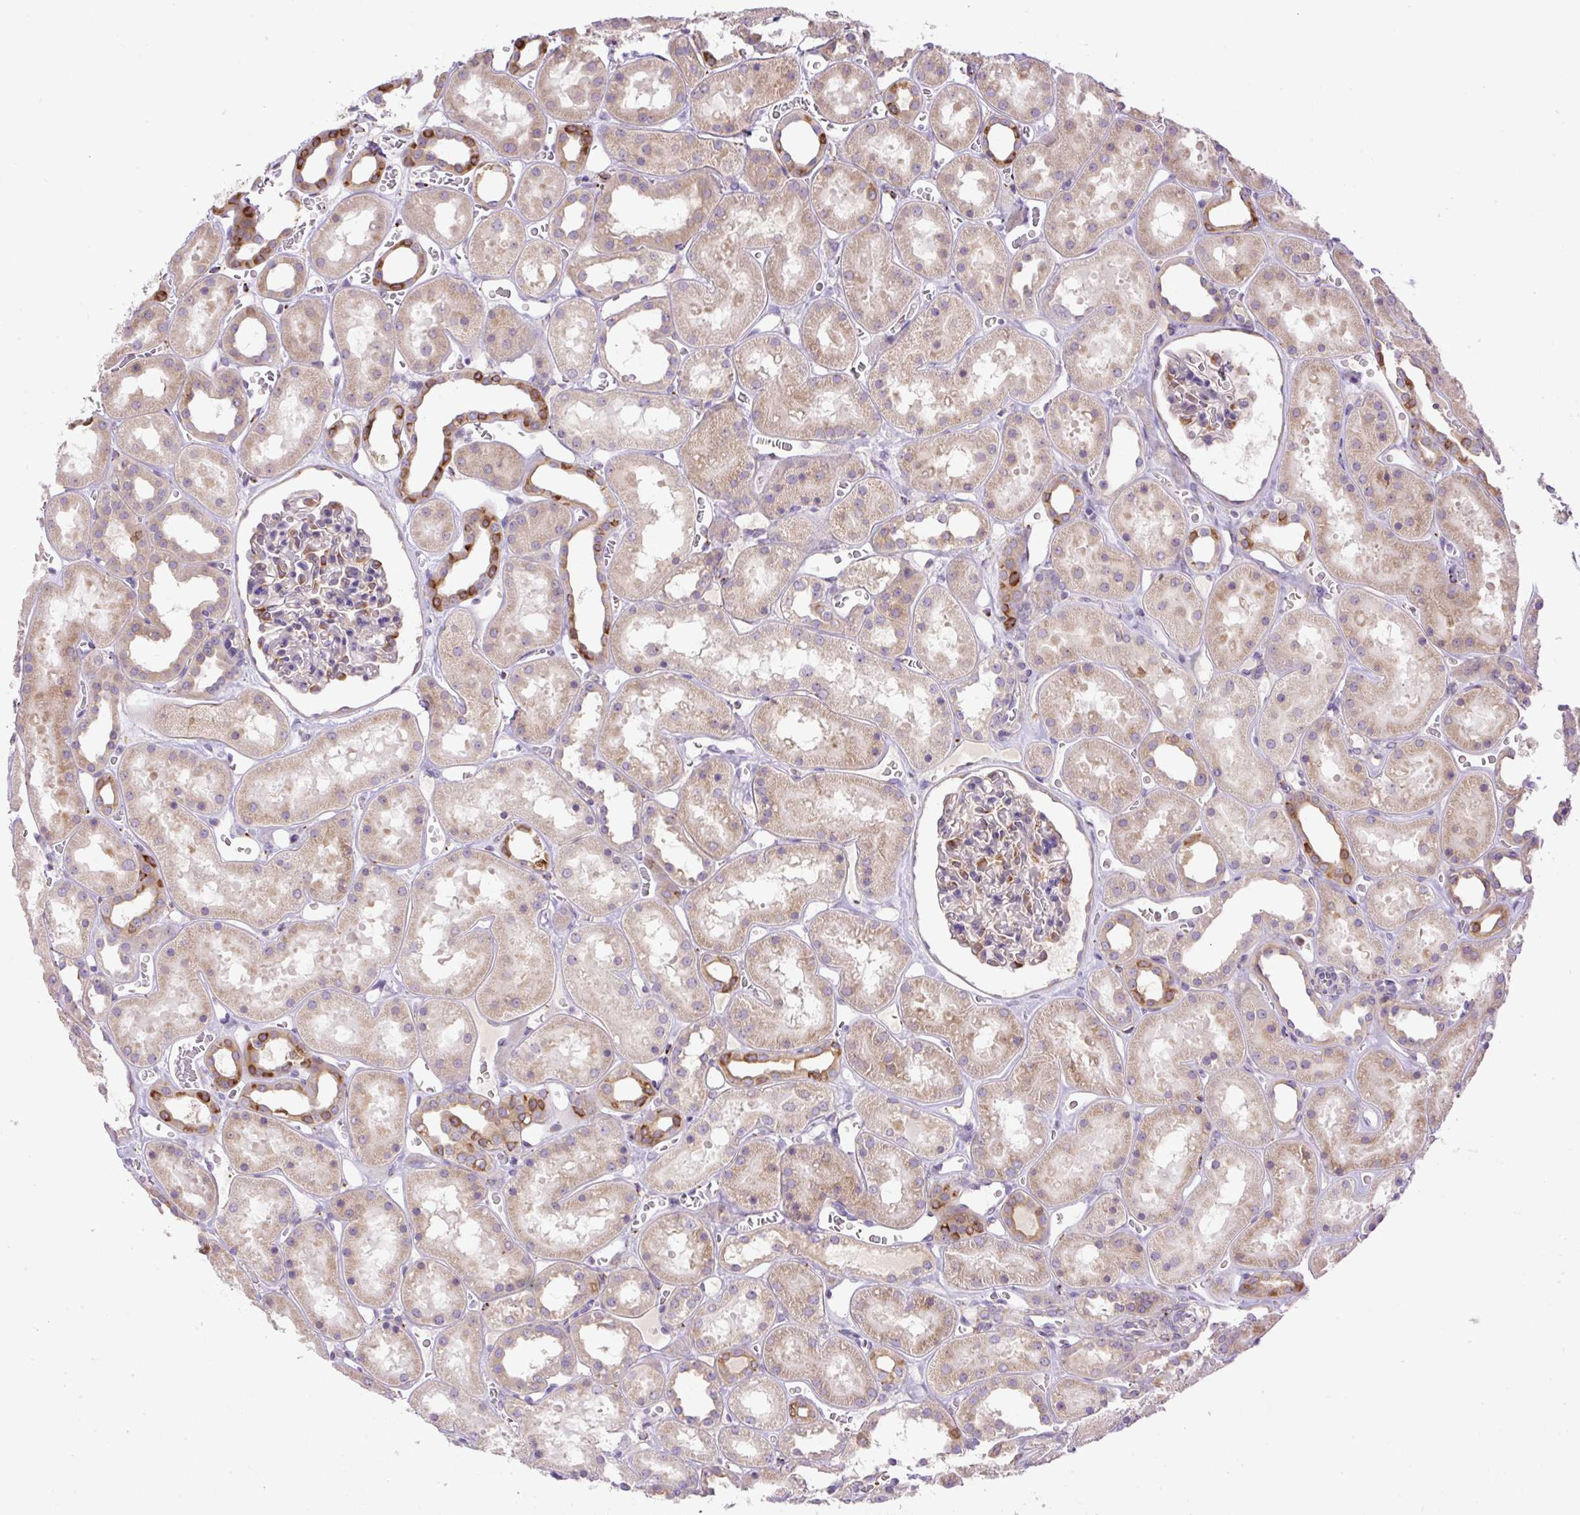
{"staining": {"intensity": "moderate", "quantity": "<25%", "location": "cytoplasmic/membranous"}, "tissue": "kidney", "cell_type": "Cells in glomeruli", "image_type": "normal", "snomed": [{"axis": "morphology", "description": "Normal tissue, NOS"}, {"axis": "topography", "description": "Kidney"}], "caption": "A brown stain labels moderate cytoplasmic/membranous expression of a protein in cells in glomeruli of benign human kidney. The protein of interest is stained brown, and the nuclei are stained in blue (DAB (3,3'-diaminobenzidine) IHC with brightfield microscopy, high magnification).", "gene": "POFUT1", "patient": {"sex": "female", "age": 41}}